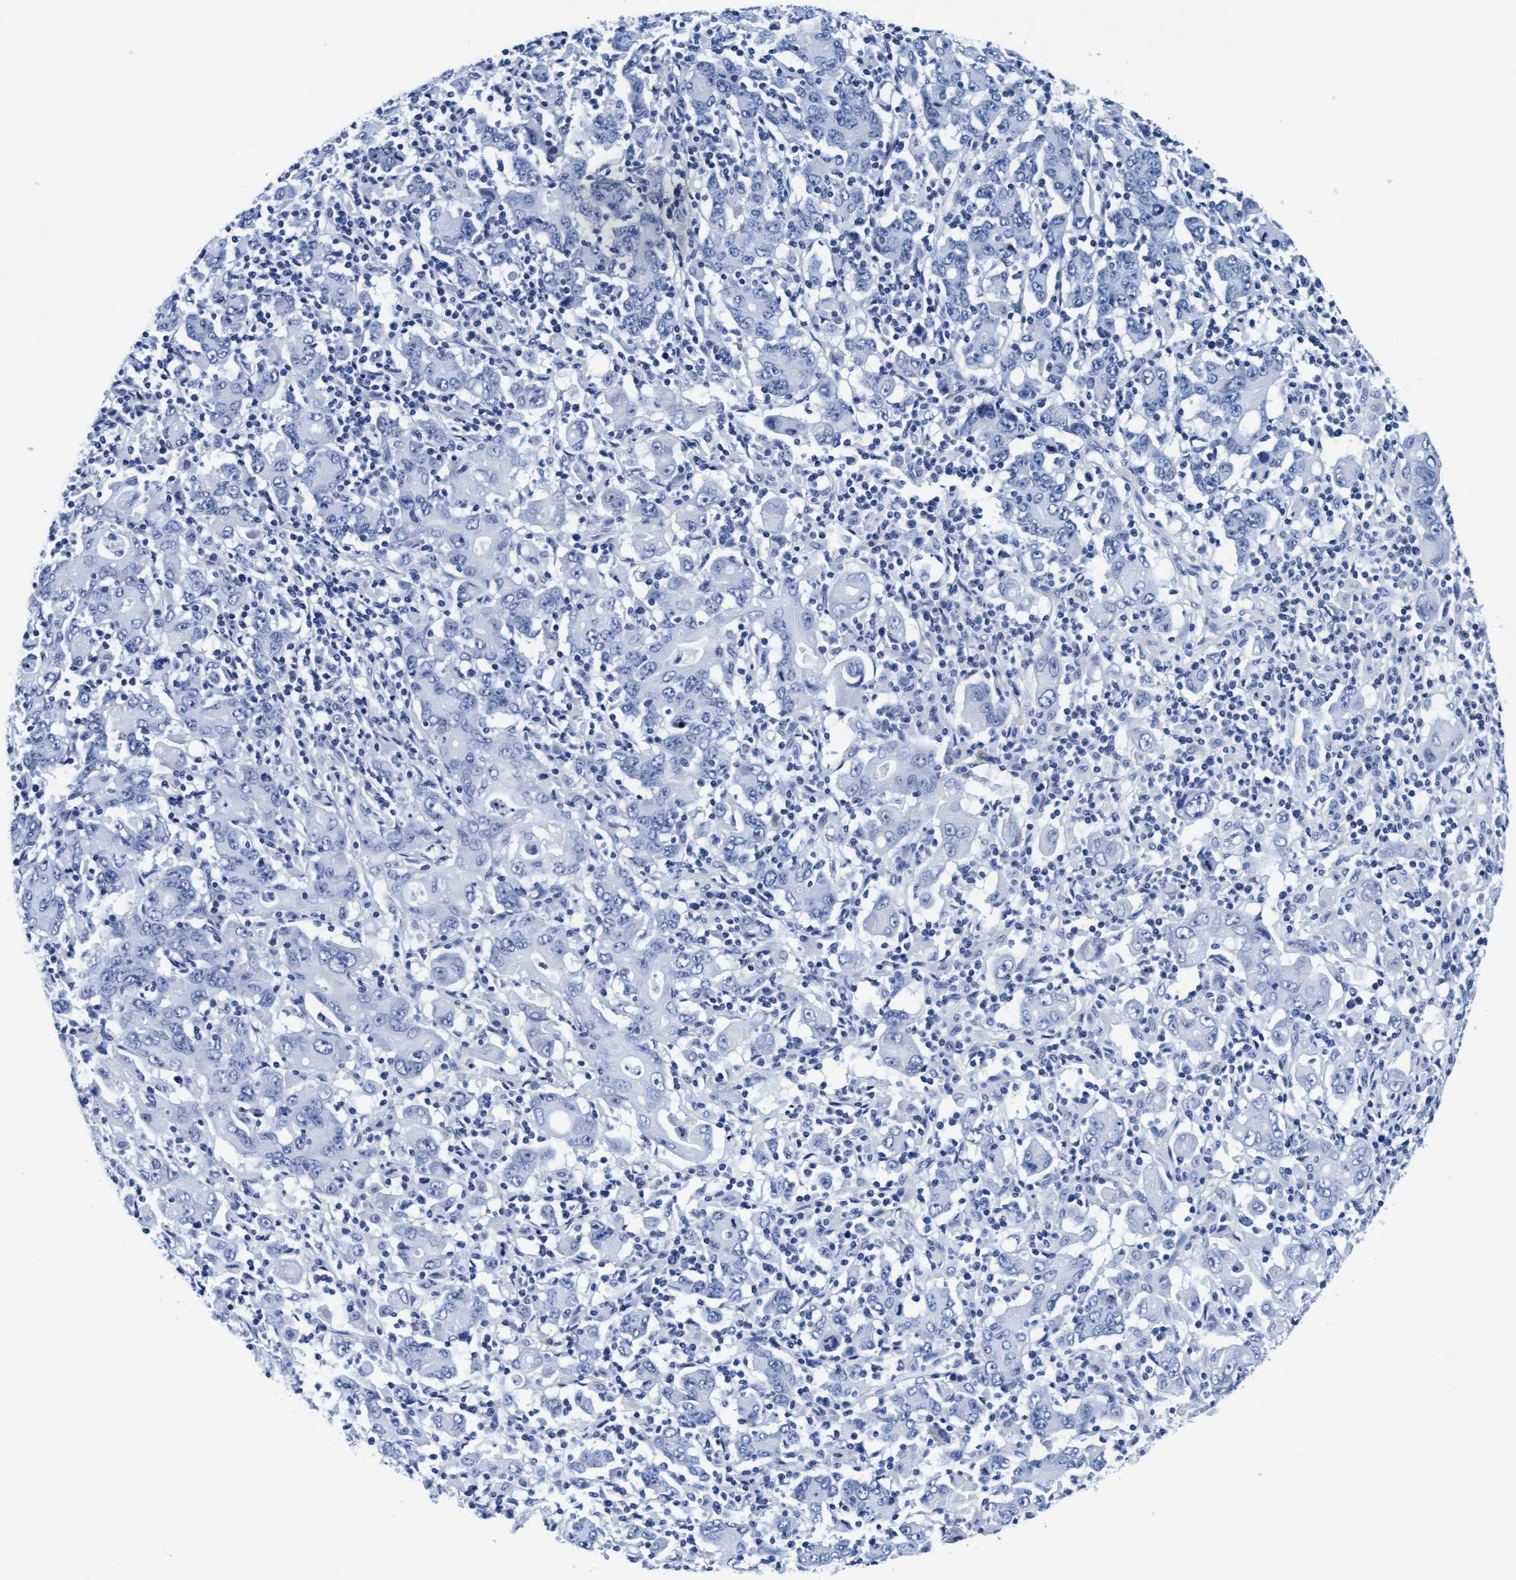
{"staining": {"intensity": "negative", "quantity": "none", "location": "none"}, "tissue": "stomach cancer", "cell_type": "Tumor cells", "image_type": "cancer", "snomed": [{"axis": "morphology", "description": "Adenocarcinoma, NOS"}, {"axis": "topography", "description": "Stomach, upper"}], "caption": "Stomach adenocarcinoma was stained to show a protein in brown. There is no significant positivity in tumor cells. (DAB IHC visualized using brightfield microscopy, high magnification).", "gene": "ARSG", "patient": {"sex": "male", "age": 69}}